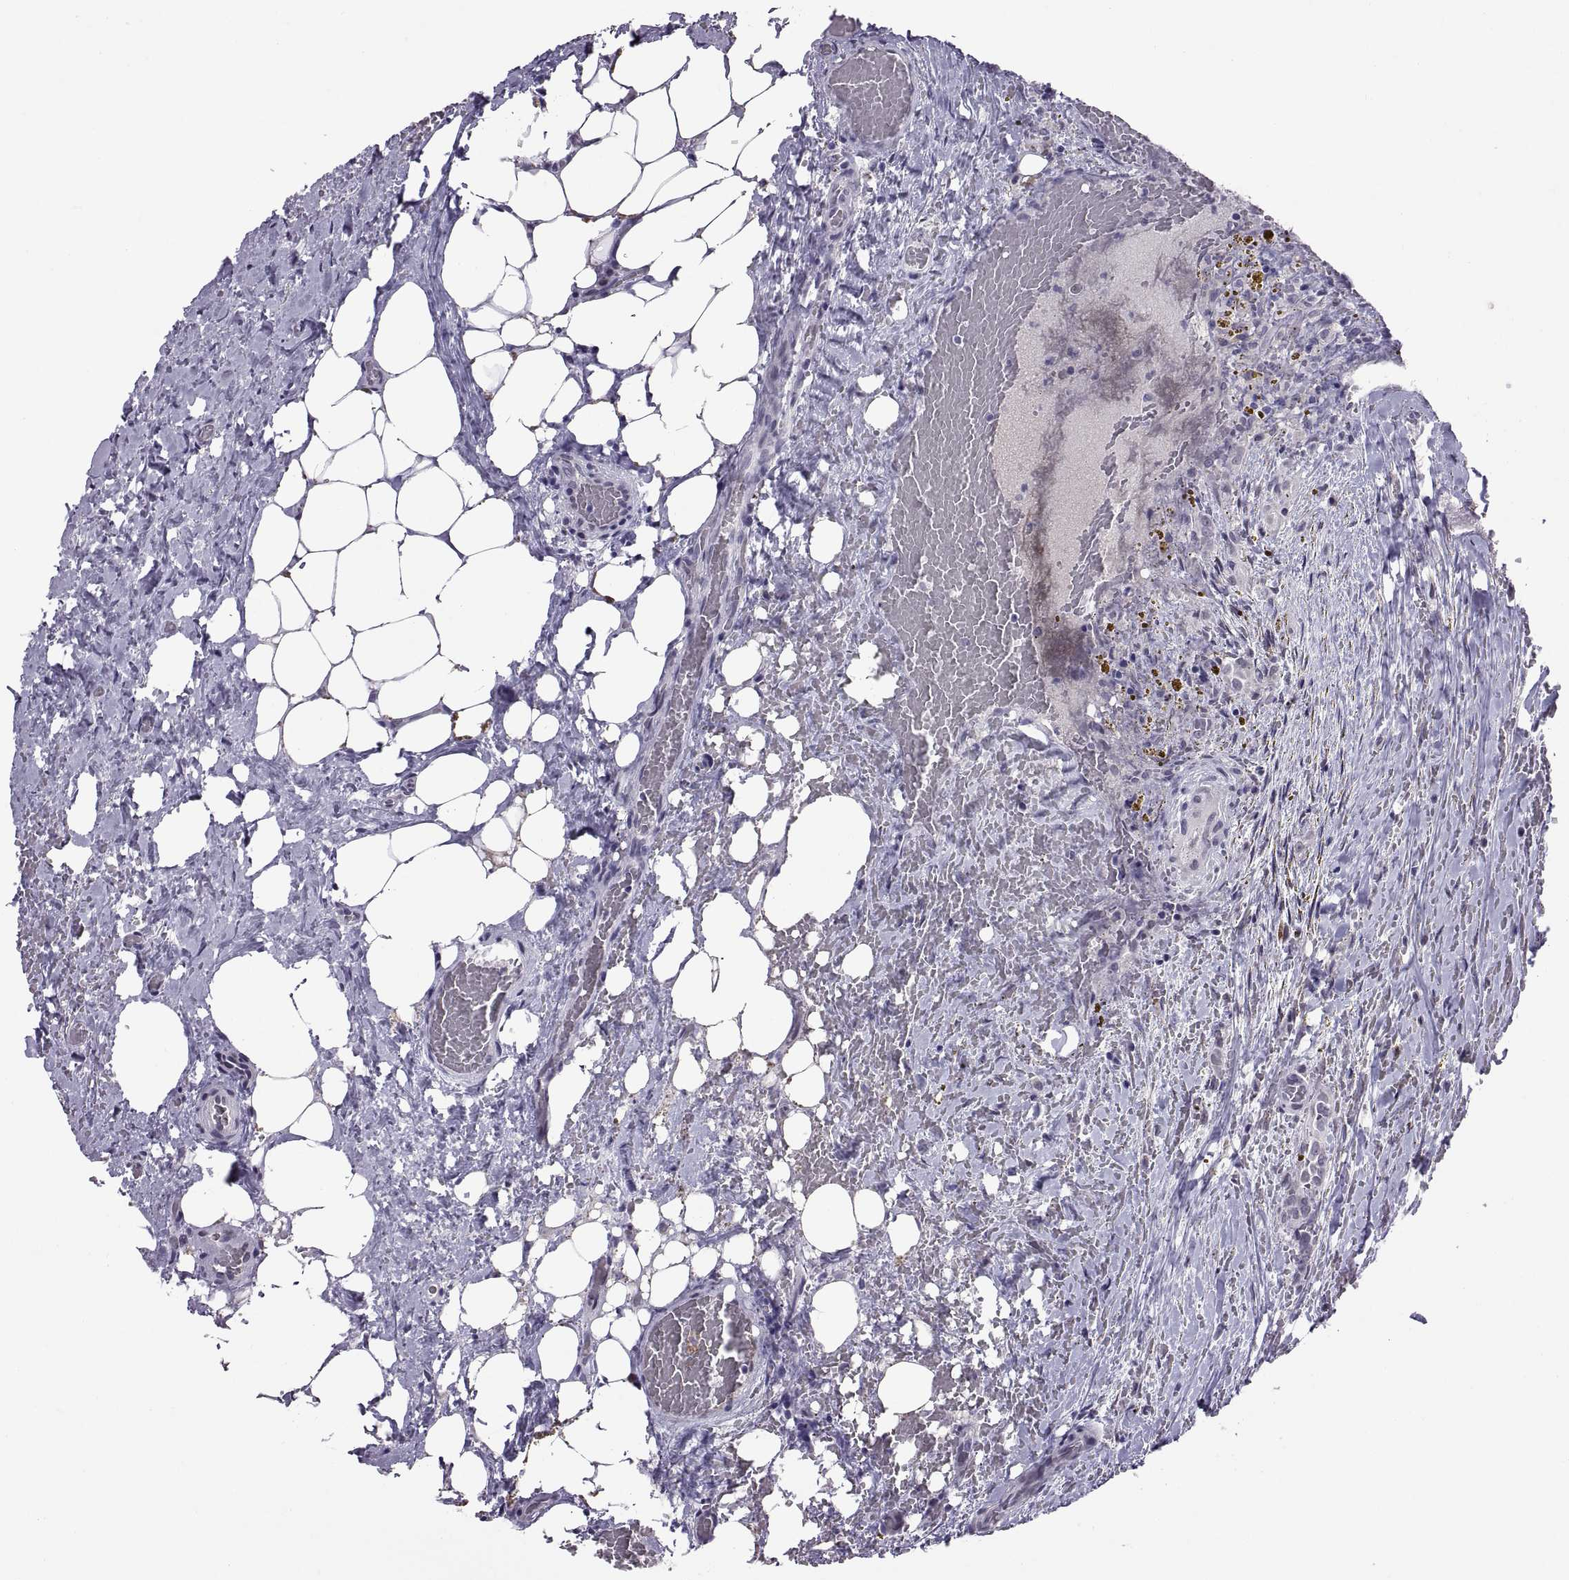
{"staining": {"intensity": "negative", "quantity": "none", "location": "none"}, "tissue": "thyroid cancer", "cell_type": "Tumor cells", "image_type": "cancer", "snomed": [{"axis": "morphology", "description": "Papillary adenocarcinoma, NOS"}, {"axis": "topography", "description": "Thyroid gland"}], "caption": "IHC image of human thyroid papillary adenocarcinoma stained for a protein (brown), which displays no staining in tumor cells.", "gene": "KRT77", "patient": {"sex": "male", "age": 61}}